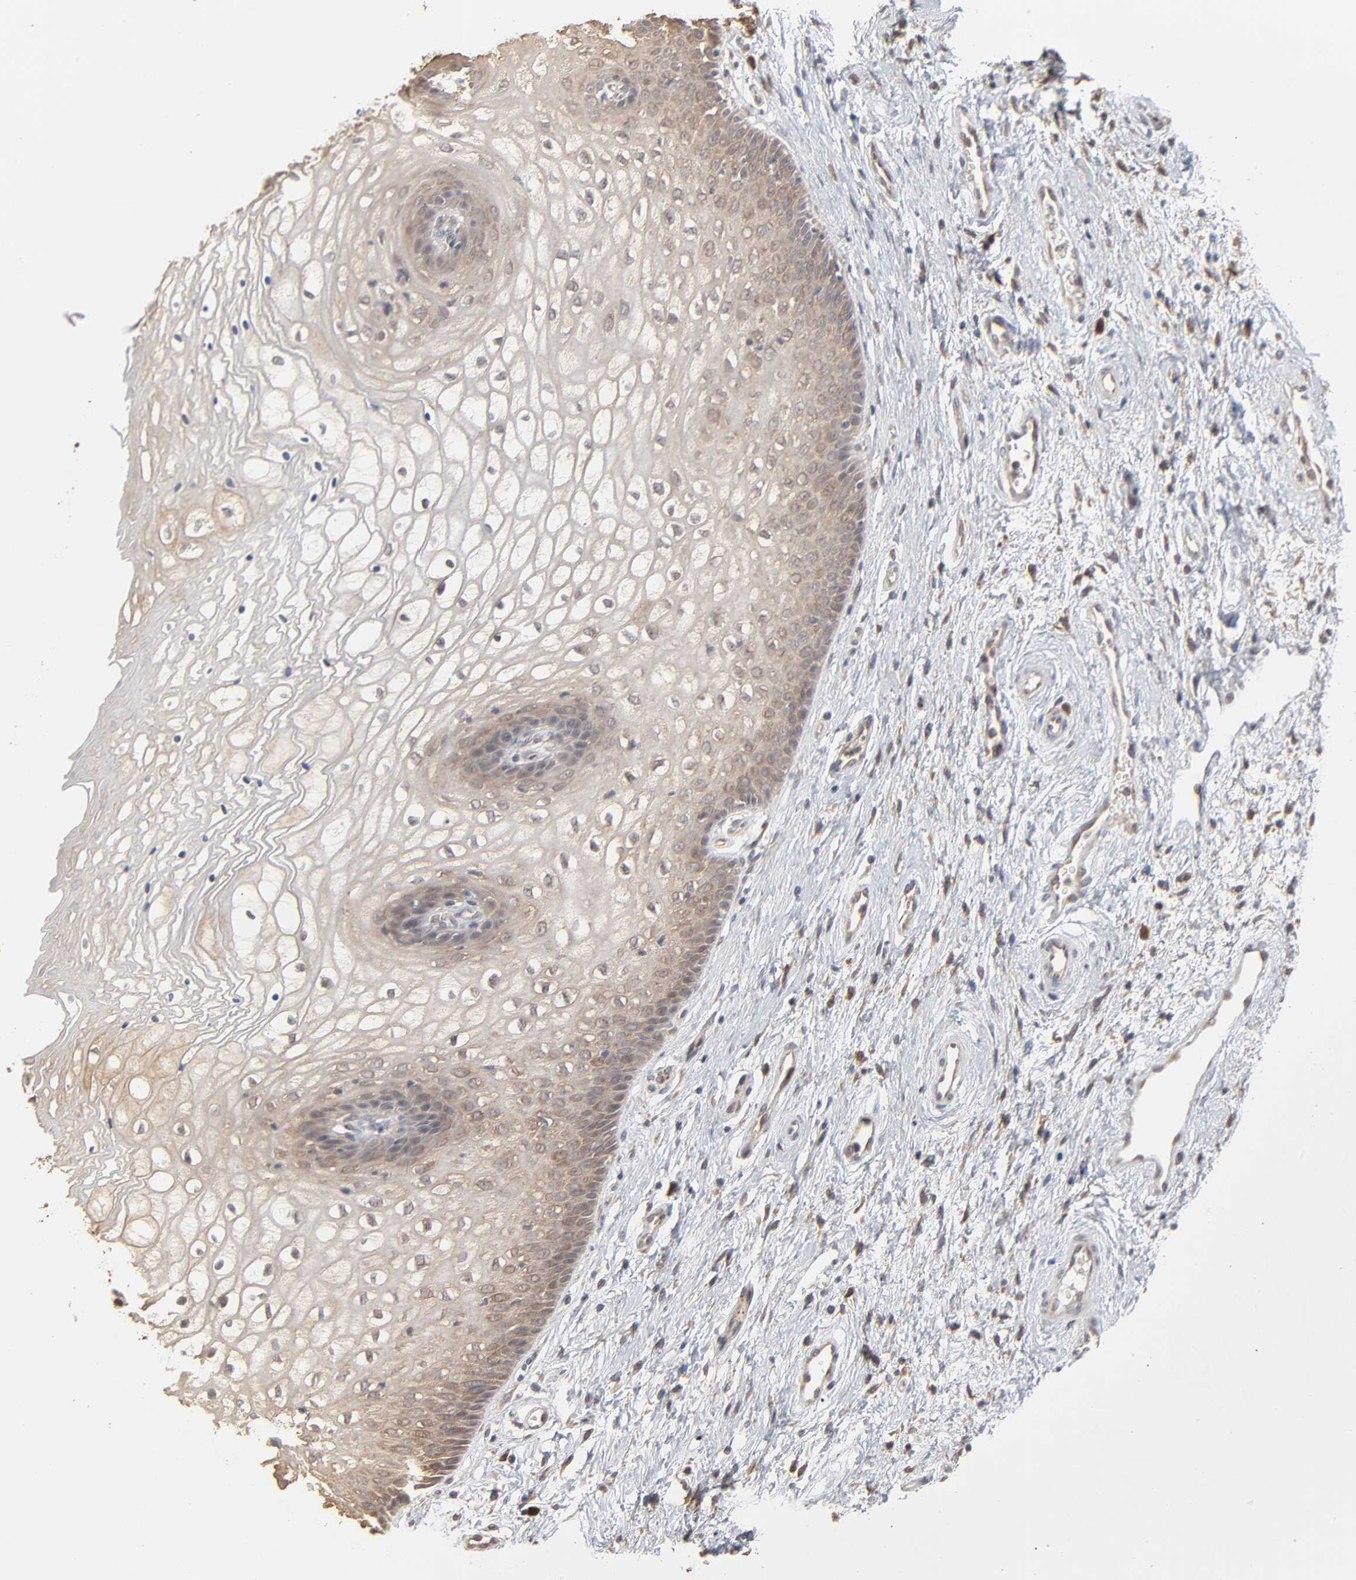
{"staining": {"intensity": "weak", "quantity": ">75%", "location": "cytoplasmic/membranous,nuclear"}, "tissue": "vagina", "cell_type": "Squamous epithelial cells", "image_type": "normal", "snomed": [{"axis": "morphology", "description": "Normal tissue, NOS"}, {"axis": "topography", "description": "Vagina"}], "caption": "High-power microscopy captured an immunohistochemistry (IHC) histopathology image of normal vagina, revealing weak cytoplasmic/membranous,nuclear expression in about >75% of squamous epithelial cells.", "gene": "SCFD1", "patient": {"sex": "female", "age": 34}}